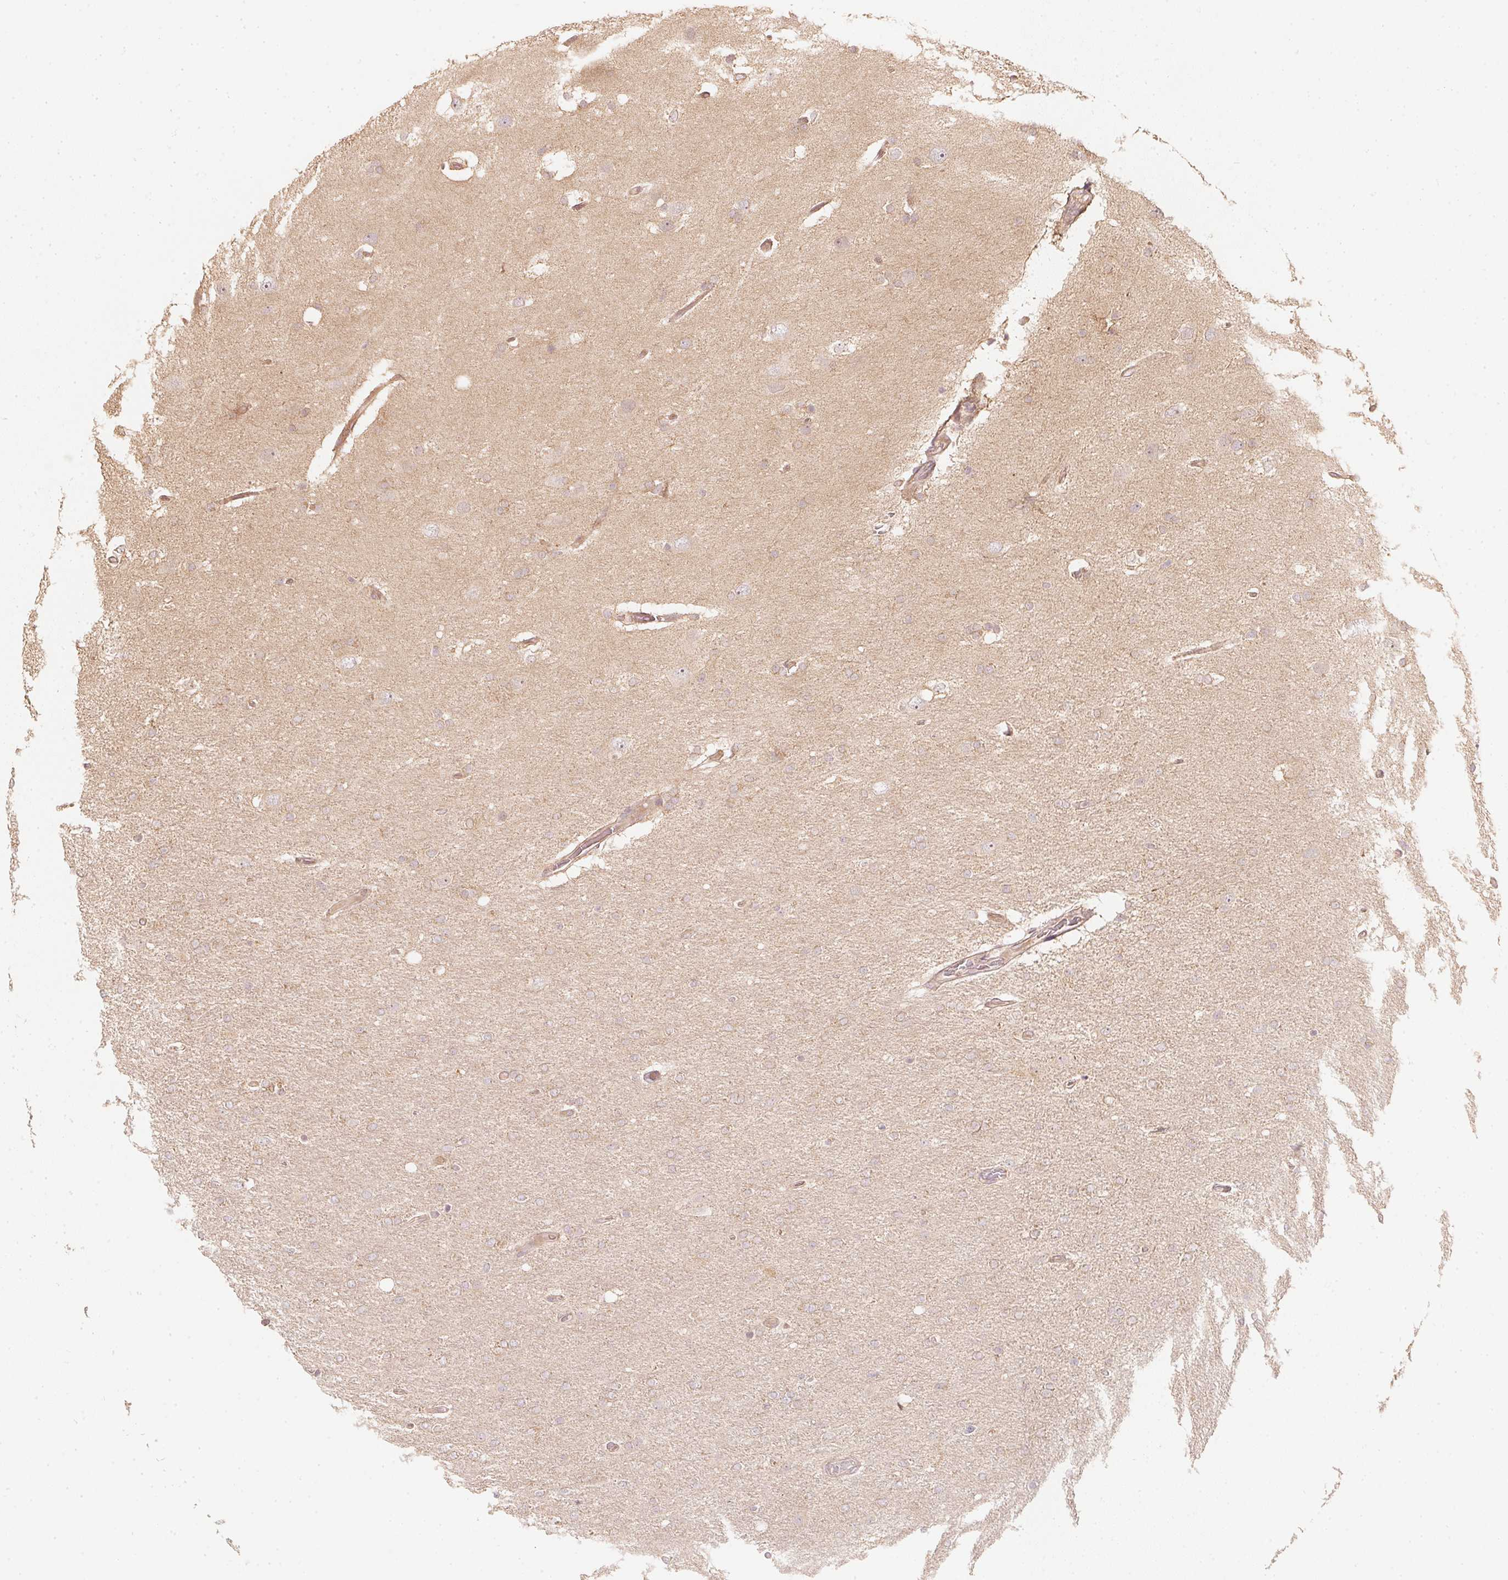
{"staining": {"intensity": "weak", "quantity": "<25%", "location": "cytoplasmic/membranous"}, "tissue": "glioma", "cell_type": "Tumor cells", "image_type": "cancer", "snomed": [{"axis": "morphology", "description": "Glioma, malignant, High grade"}, {"axis": "topography", "description": "Cerebral cortex"}], "caption": "Tumor cells are negative for protein expression in human glioma.", "gene": "WDR54", "patient": {"sex": "male", "age": 70}}